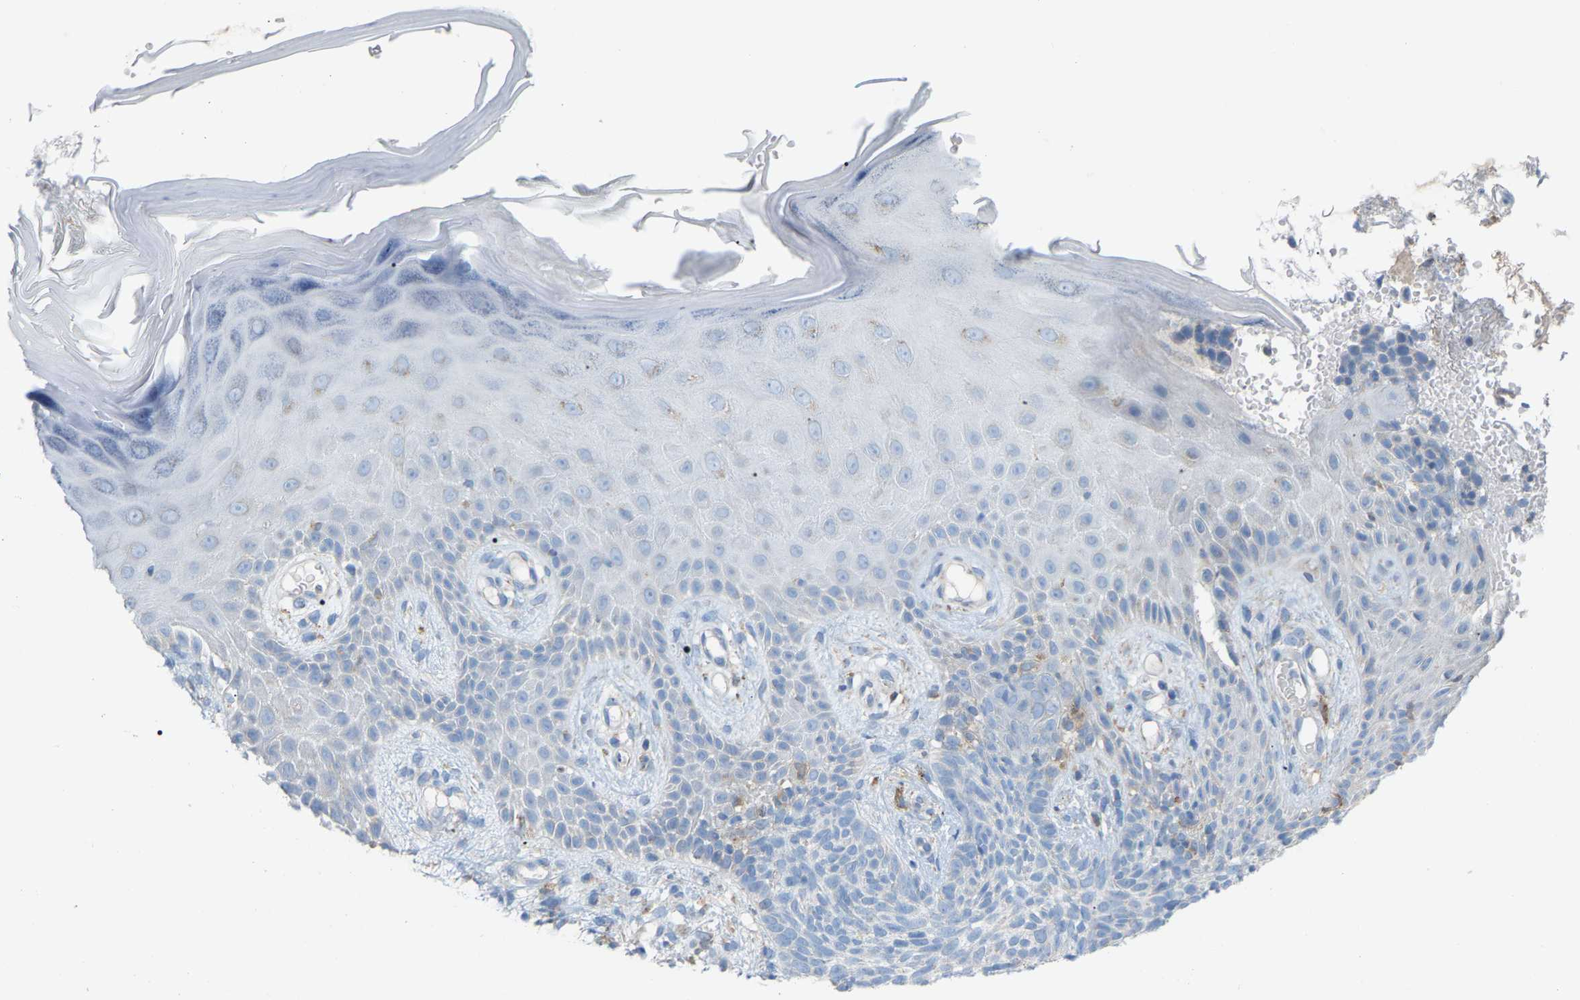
{"staining": {"intensity": "negative", "quantity": "none", "location": "none"}, "tissue": "skin cancer", "cell_type": "Tumor cells", "image_type": "cancer", "snomed": [{"axis": "morphology", "description": "Basal cell carcinoma"}, {"axis": "topography", "description": "Skin"}], "caption": "Tumor cells show no significant protein expression in basal cell carcinoma (skin). (Brightfield microscopy of DAB IHC at high magnification).", "gene": "CROT", "patient": {"sex": "female", "age": 59}}